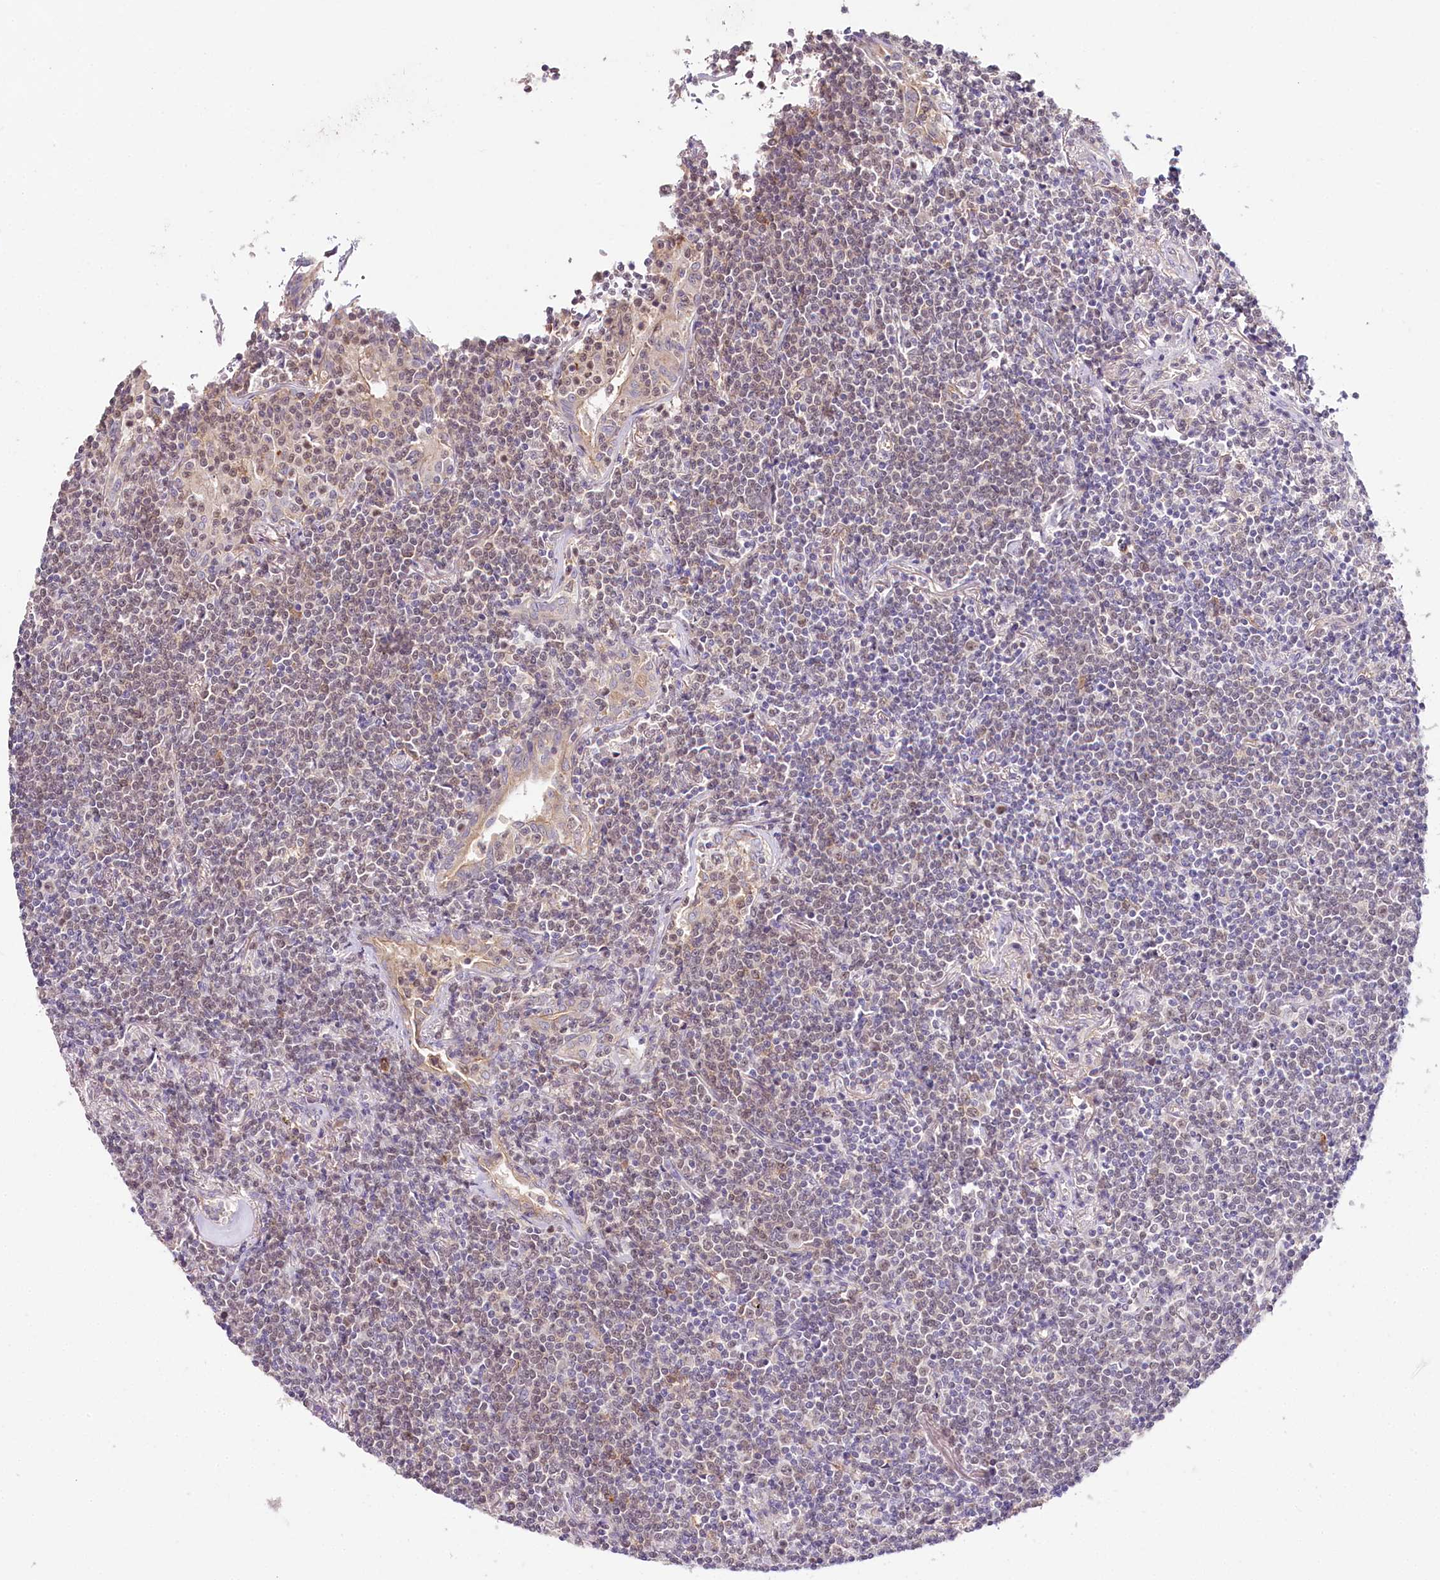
{"staining": {"intensity": "weak", "quantity": "25%-75%", "location": "nuclear"}, "tissue": "lymphoma", "cell_type": "Tumor cells", "image_type": "cancer", "snomed": [{"axis": "morphology", "description": "Malignant lymphoma, non-Hodgkin's type, Low grade"}, {"axis": "topography", "description": "Lung"}], "caption": "IHC photomicrograph of neoplastic tissue: human malignant lymphoma, non-Hodgkin's type (low-grade) stained using immunohistochemistry demonstrates low levels of weak protein expression localized specifically in the nuclear of tumor cells, appearing as a nuclear brown color.", "gene": "DAPK1", "patient": {"sex": "female", "age": 71}}